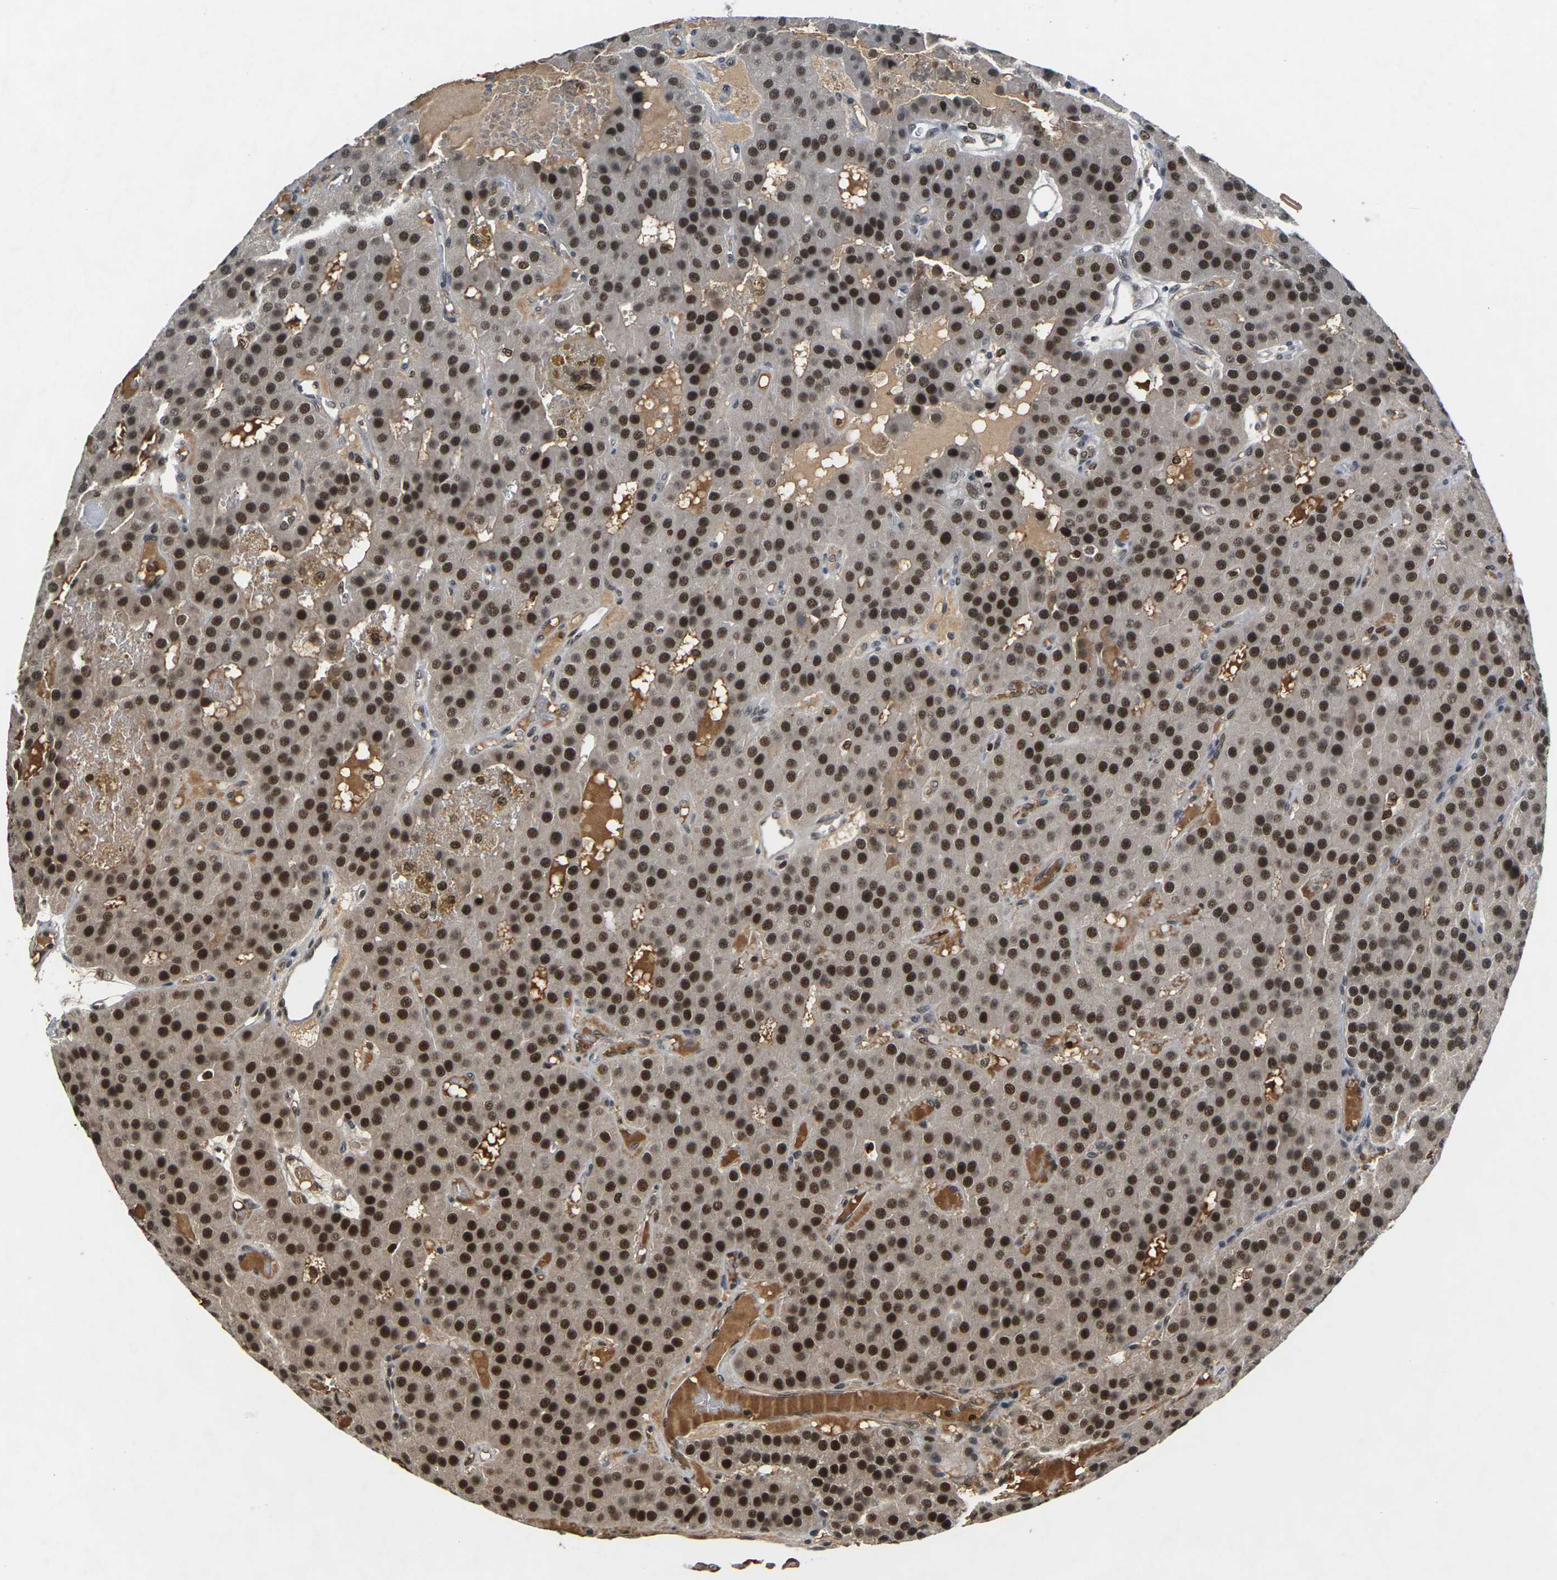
{"staining": {"intensity": "strong", "quantity": ">75%", "location": "cytoplasmic/membranous,nuclear"}, "tissue": "parathyroid gland", "cell_type": "Glandular cells", "image_type": "normal", "snomed": [{"axis": "morphology", "description": "Normal tissue, NOS"}, {"axis": "morphology", "description": "Adenoma, NOS"}, {"axis": "topography", "description": "Parathyroid gland"}], "caption": "Unremarkable parathyroid gland was stained to show a protein in brown. There is high levels of strong cytoplasmic/membranous,nuclear expression in about >75% of glandular cells. The protein is stained brown, and the nuclei are stained in blue (DAB (3,3'-diaminobenzidine) IHC with brightfield microscopy, high magnification).", "gene": "NELFA", "patient": {"sex": "female", "age": 86}}